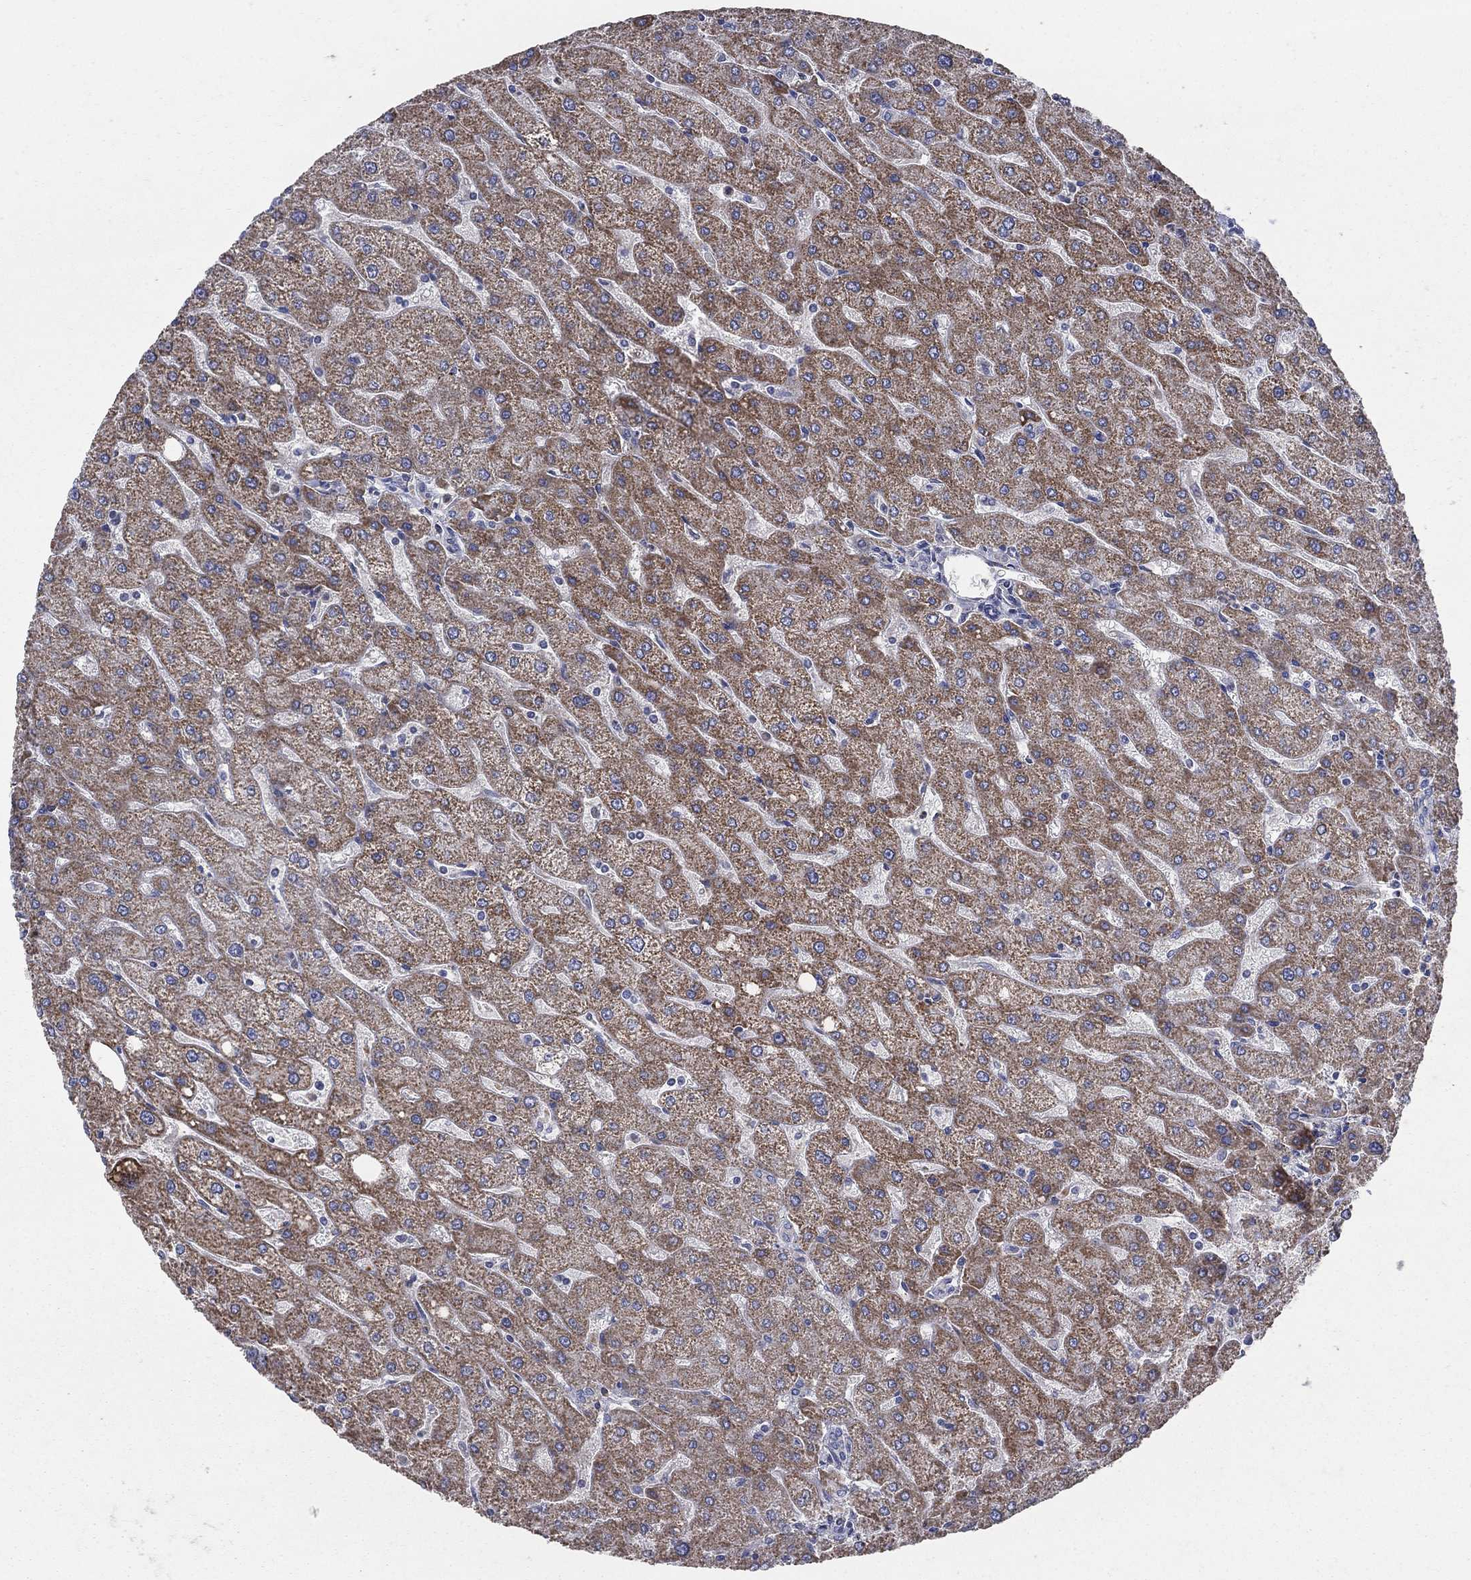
{"staining": {"intensity": "negative", "quantity": "none", "location": "none"}, "tissue": "liver", "cell_type": "Cholangiocytes", "image_type": "normal", "snomed": [{"axis": "morphology", "description": "Normal tissue, NOS"}, {"axis": "topography", "description": "Liver"}], "caption": "High power microscopy micrograph of an immunohistochemistry histopathology image of benign liver, revealing no significant expression in cholangiocytes.", "gene": "PNPLA2", "patient": {"sex": "male", "age": 67}}